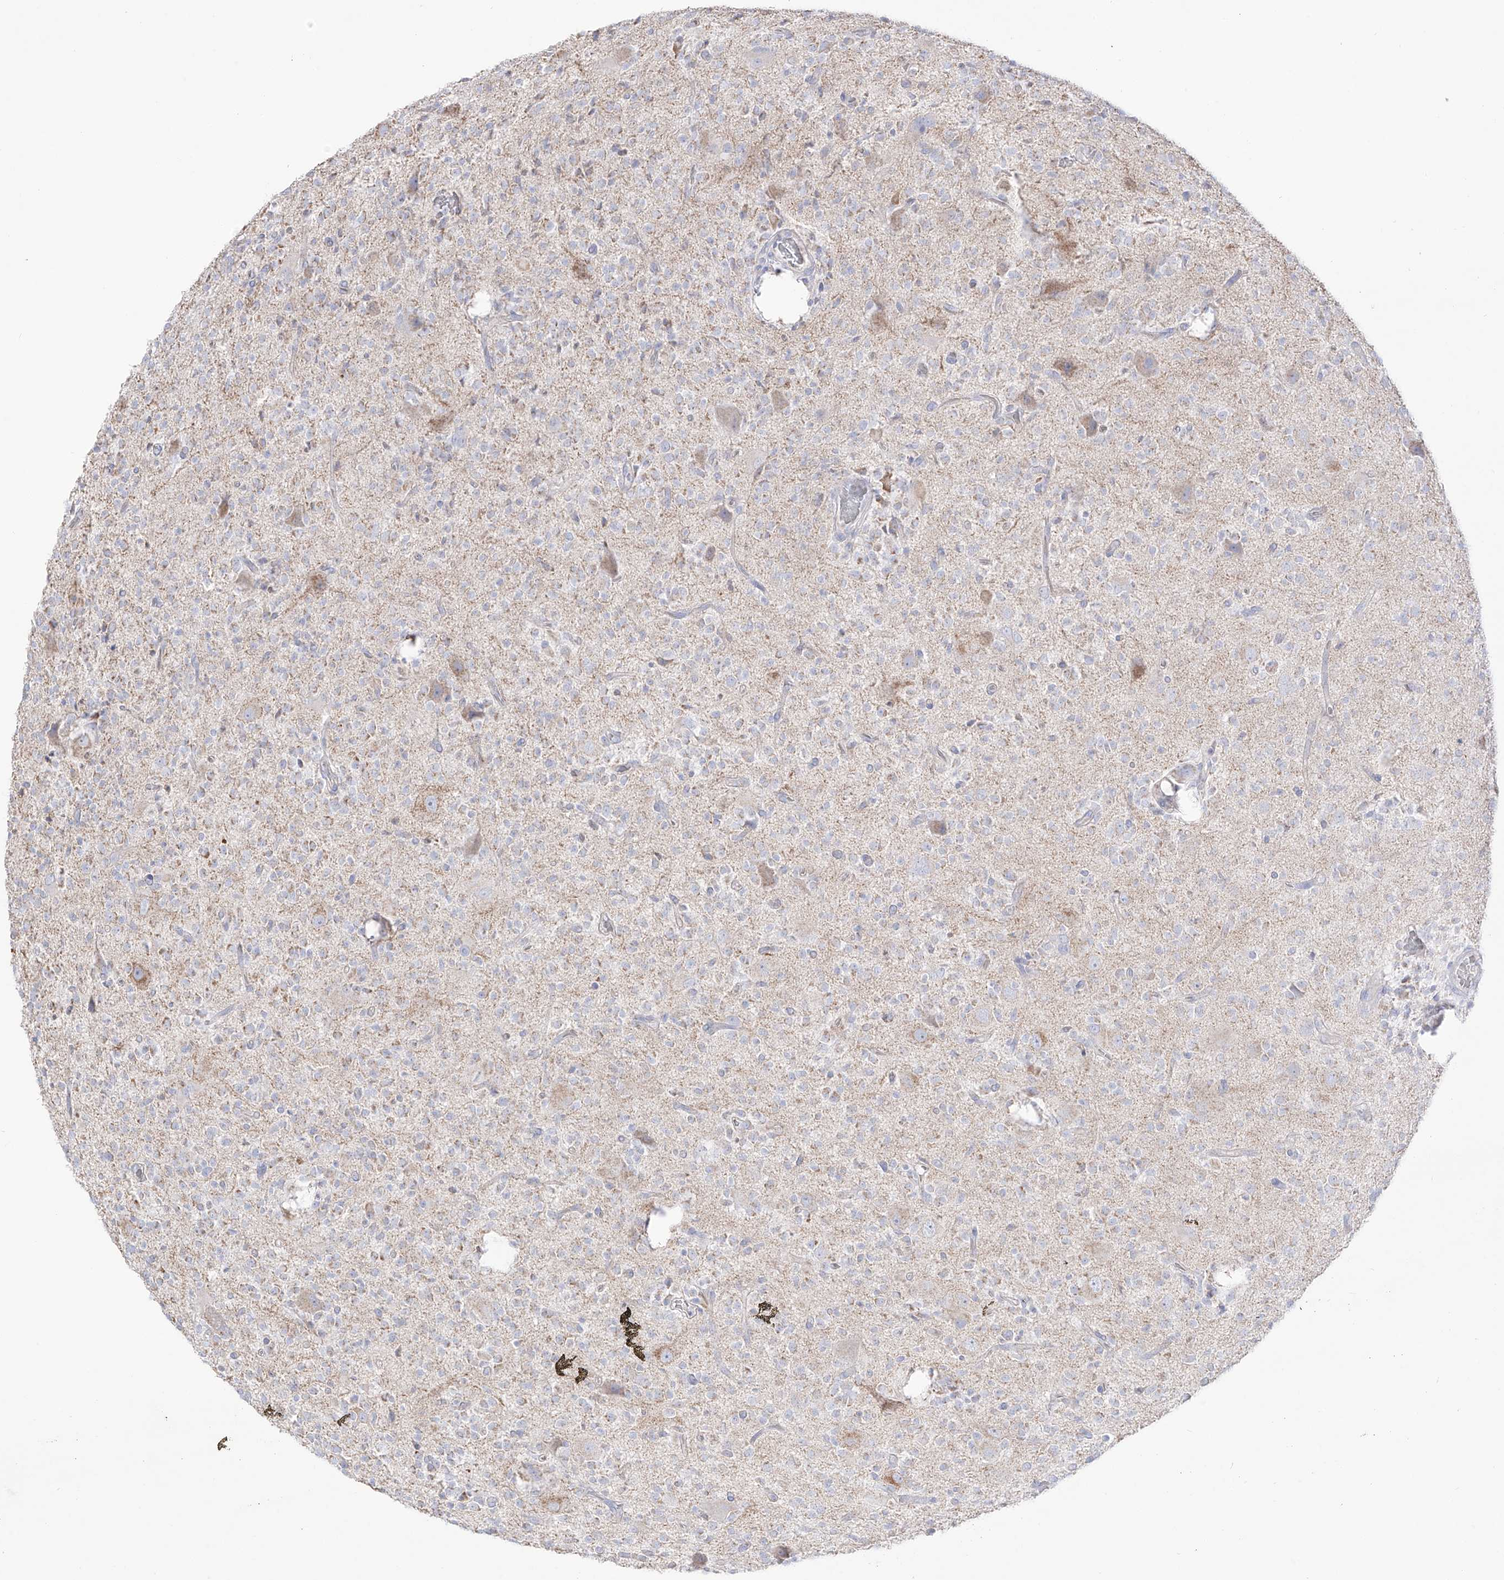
{"staining": {"intensity": "weak", "quantity": "<25%", "location": "cytoplasmic/membranous"}, "tissue": "glioma", "cell_type": "Tumor cells", "image_type": "cancer", "snomed": [{"axis": "morphology", "description": "Glioma, malignant, High grade"}, {"axis": "topography", "description": "Brain"}], "caption": "Immunohistochemistry of human high-grade glioma (malignant) reveals no expression in tumor cells.", "gene": "RCHY1", "patient": {"sex": "male", "age": 34}}